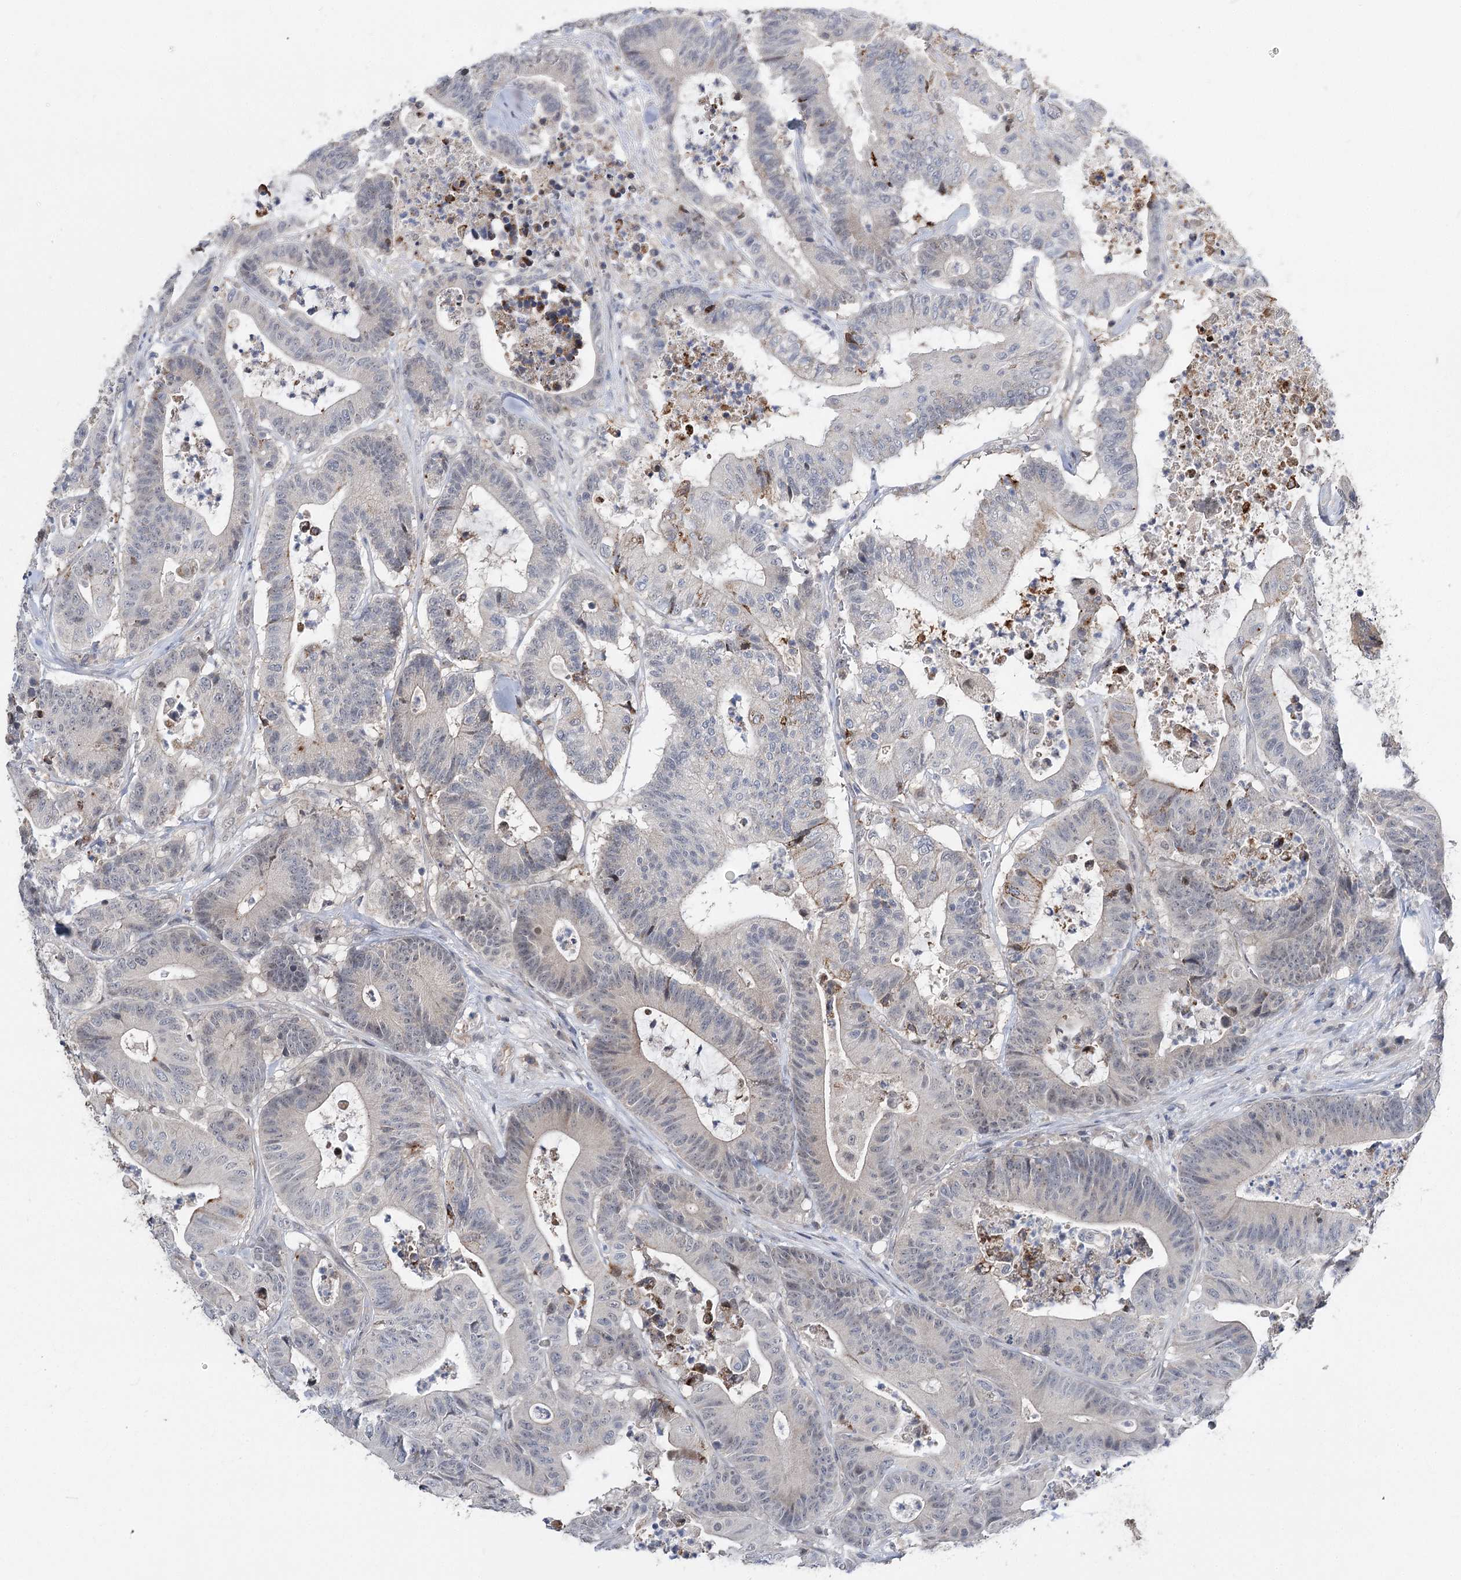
{"staining": {"intensity": "negative", "quantity": "none", "location": "none"}, "tissue": "colorectal cancer", "cell_type": "Tumor cells", "image_type": "cancer", "snomed": [{"axis": "morphology", "description": "Adenocarcinoma, NOS"}, {"axis": "topography", "description": "Colon"}], "caption": "This histopathology image is of colorectal cancer stained with immunohistochemistry to label a protein in brown with the nuclei are counter-stained blue. There is no staining in tumor cells.", "gene": "PHYHIPL", "patient": {"sex": "female", "age": 84}}